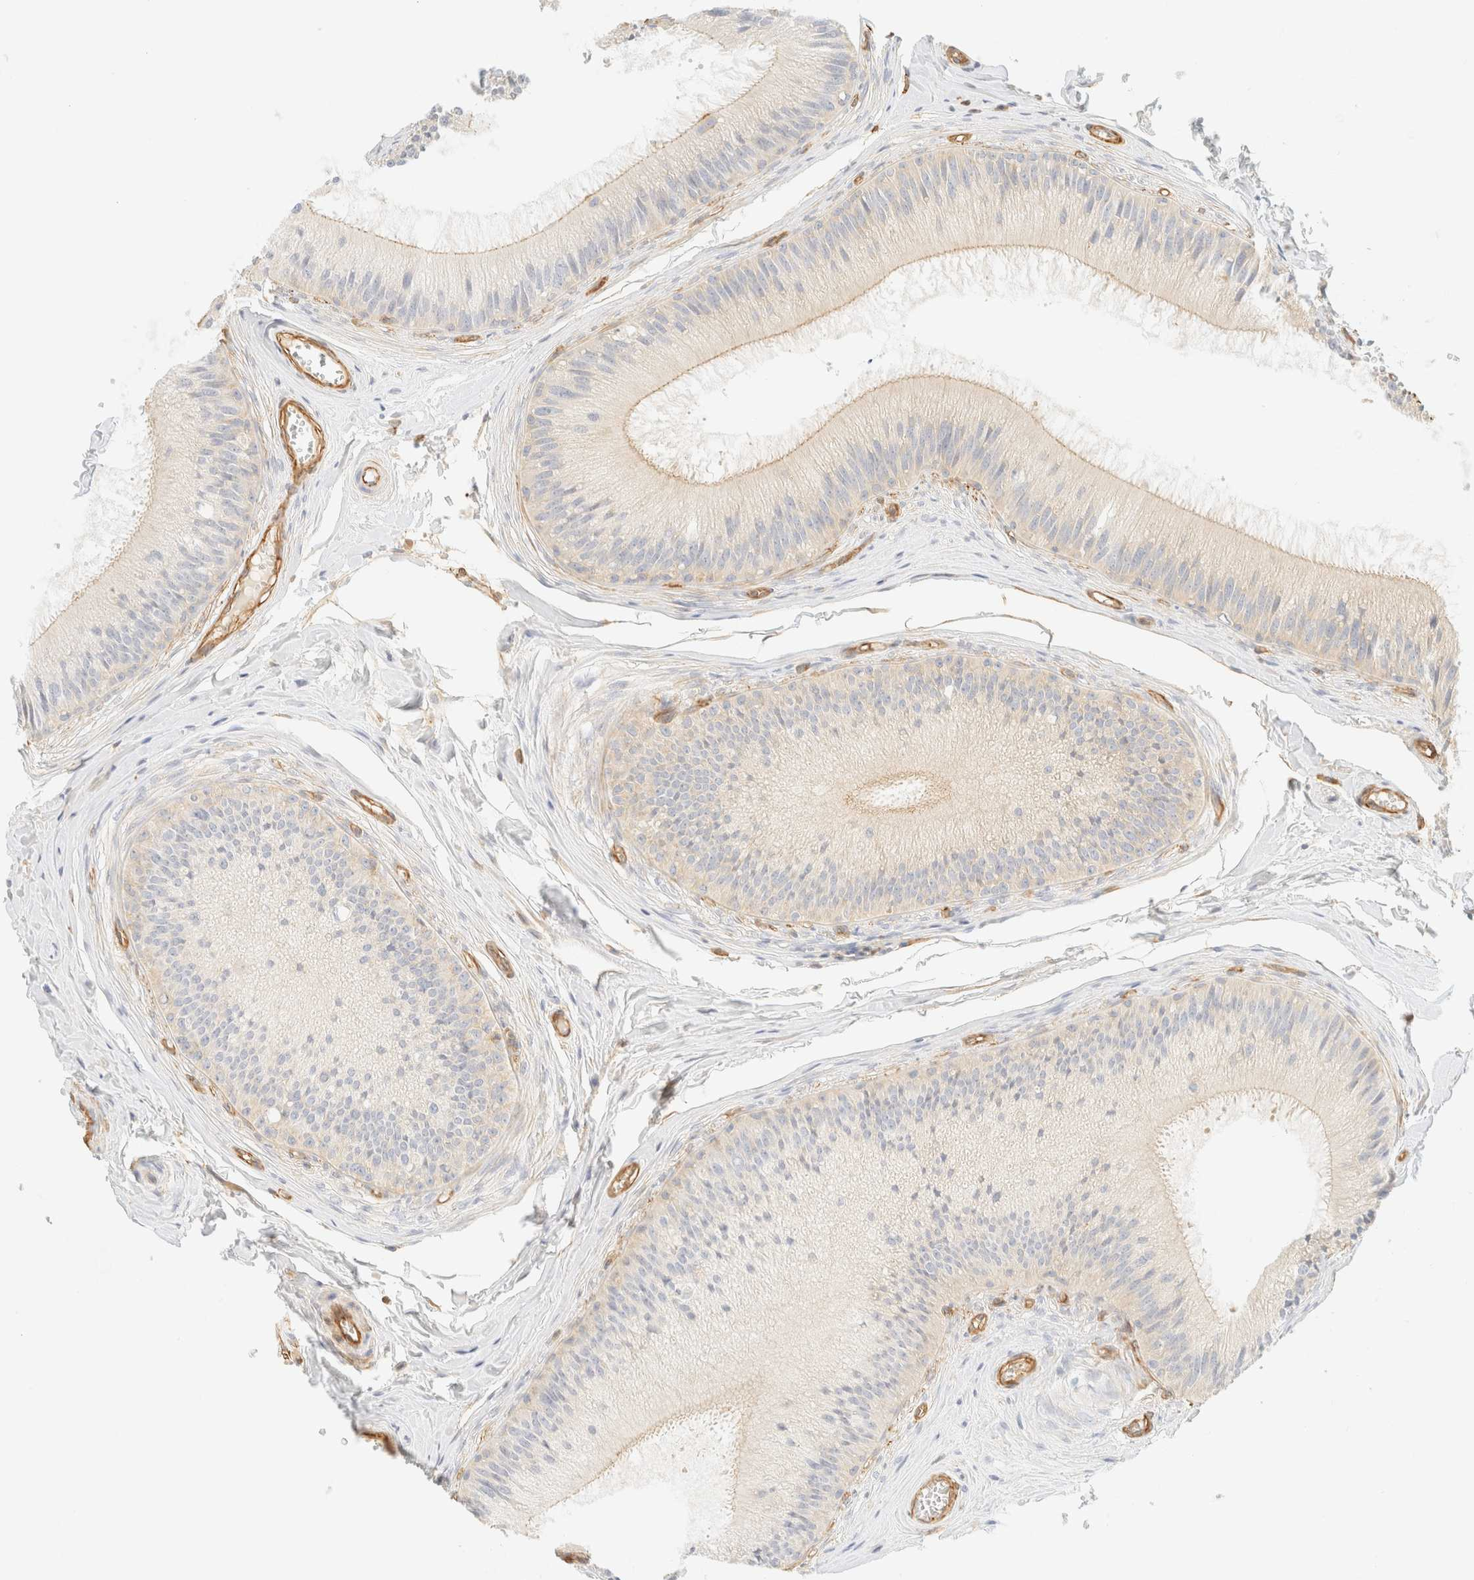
{"staining": {"intensity": "weak", "quantity": "25%-75%", "location": "cytoplasmic/membranous"}, "tissue": "epididymis", "cell_type": "Glandular cells", "image_type": "normal", "snomed": [{"axis": "morphology", "description": "Normal tissue, NOS"}, {"axis": "topography", "description": "Epididymis"}], "caption": "Immunohistochemistry photomicrograph of benign epididymis: epididymis stained using immunohistochemistry shows low levels of weak protein expression localized specifically in the cytoplasmic/membranous of glandular cells, appearing as a cytoplasmic/membranous brown color.", "gene": "OTOP2", "patient": {"sex": "male", "age": 31}}